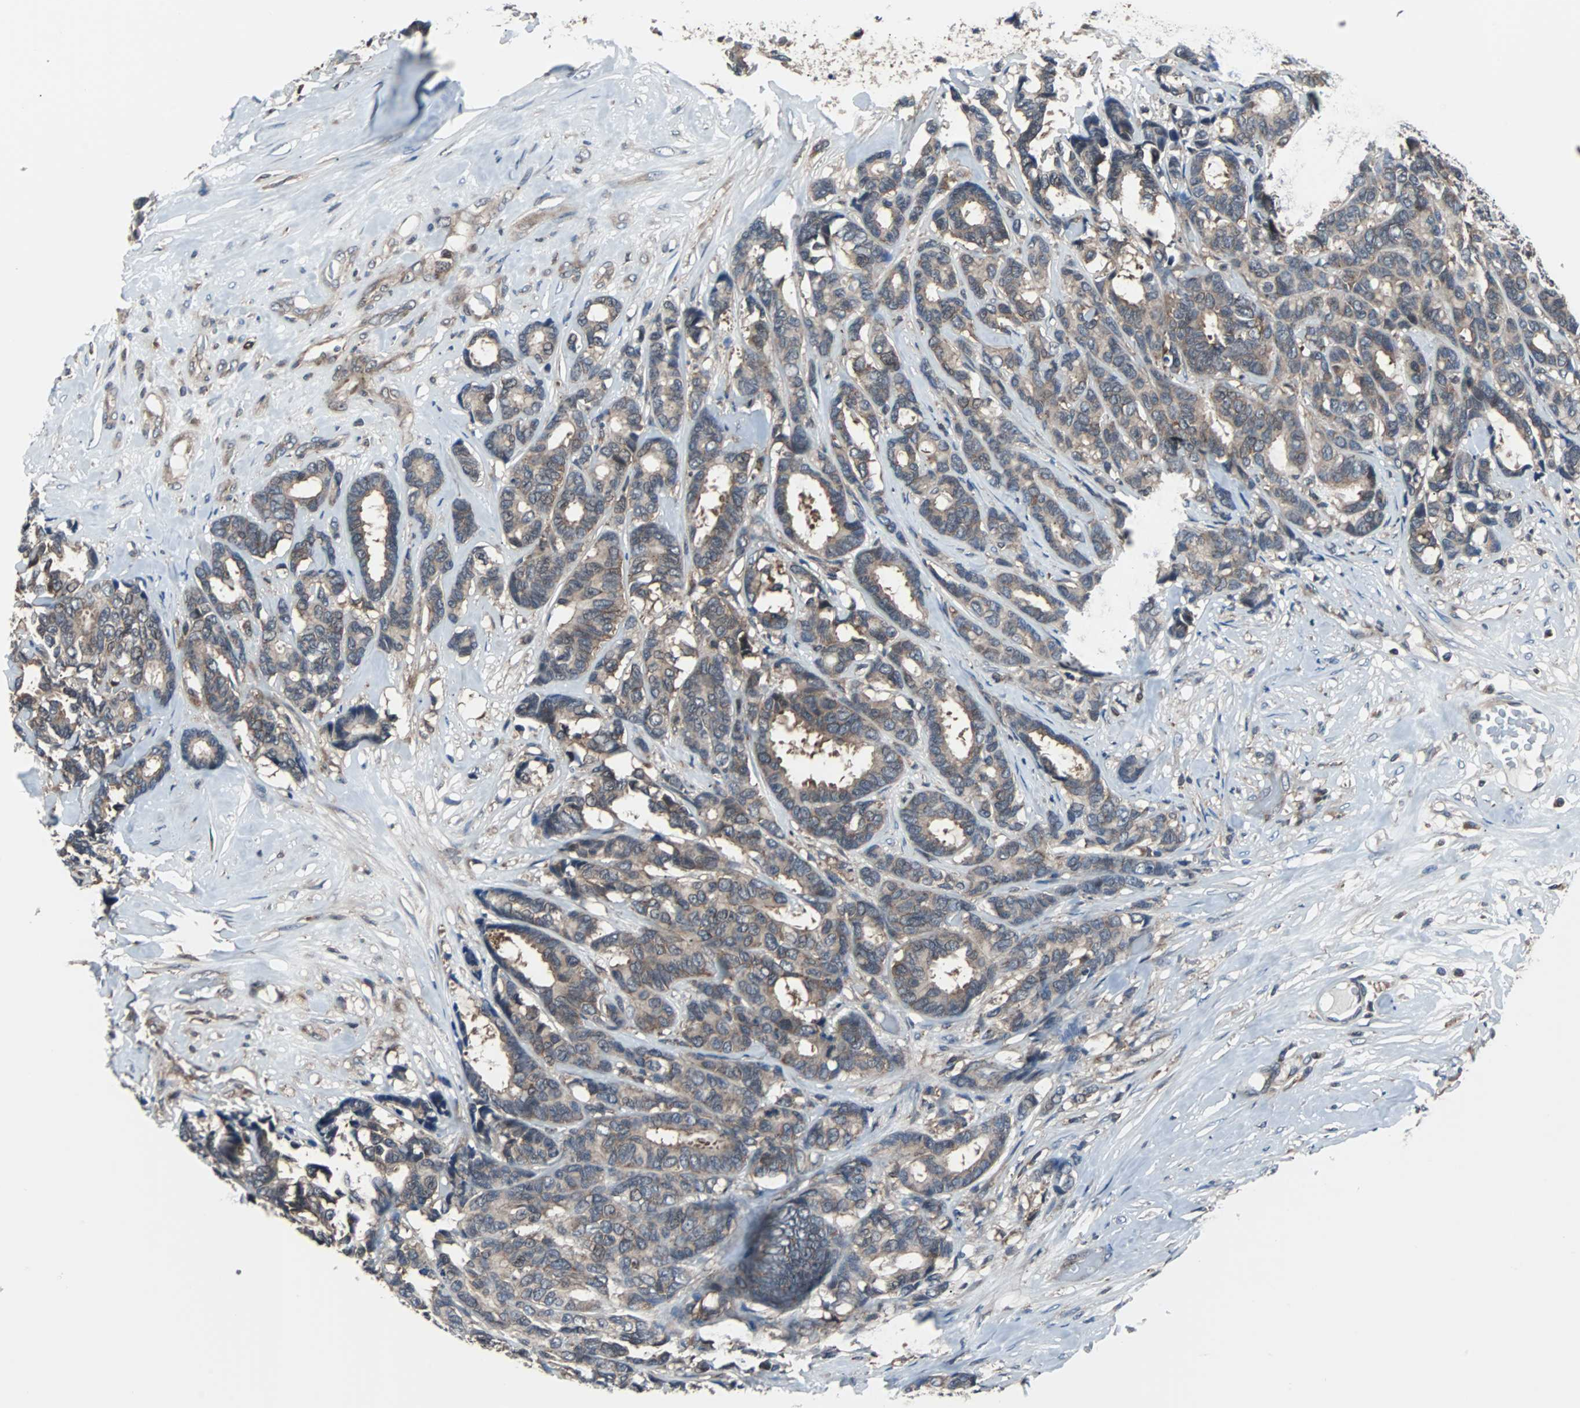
{"staining": {"intensity": "weak", "quantity": ">75%", "location": "cytoplasmic/membranous"}, "tissue": "breast cancer", "cell_type": "Tumor cells", "image_type": "cancer", "snomed": [{"axis": "morphology", "description": "Duct carcinoma"}, {"axis": "topography", "description": "Breast"}], "caption": "Protein analysis of breast cancer (invasive ductal carcinoma) tissue displays weak cytoplasmic/membranous positivity in approximately >75% of tumor cells.", "gene": "PAK1", "patient": {"sex": "female", "age": 87}}